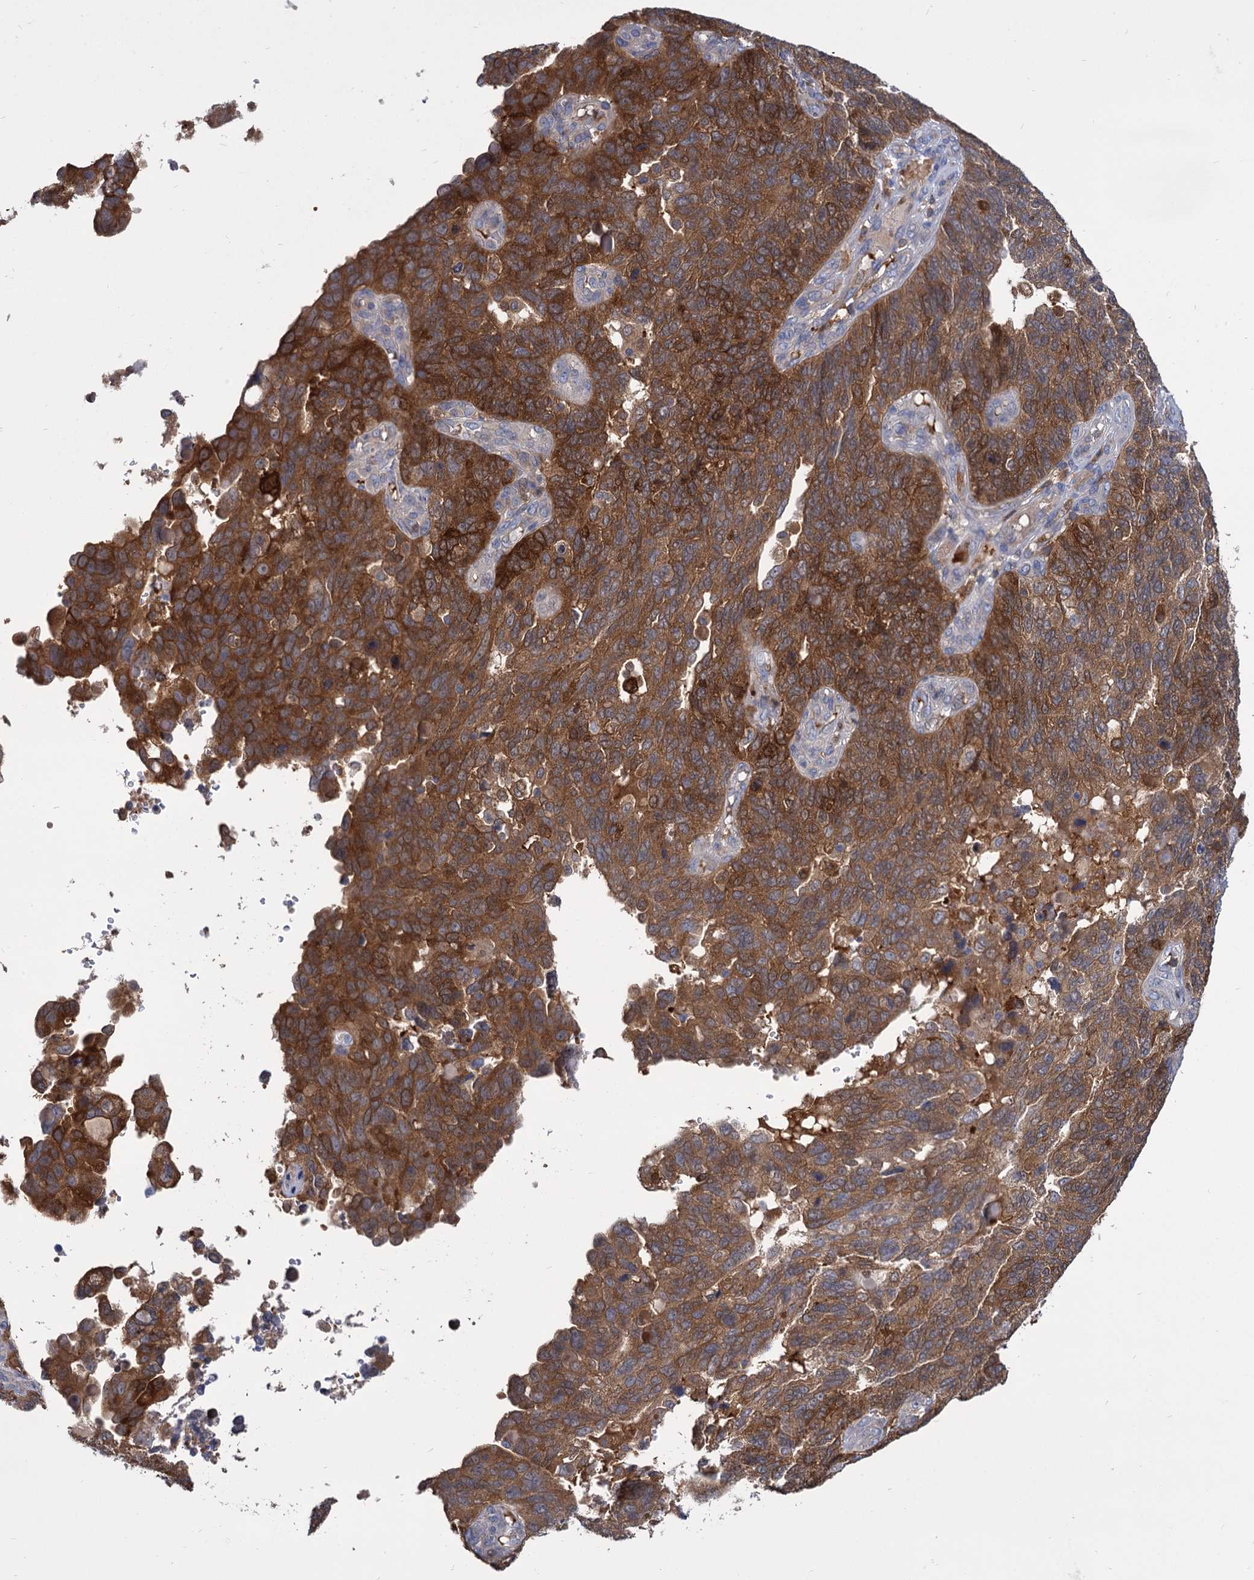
{"staining": {"intensity": "strong", "quantity": ">75%", "location": "cytoplasmic/membranous"}, "tissue": "endometrial cancer", "cell_type": "Tumor cells", "image_type": "cancer", "snomed": [{"axis": "morphology", "description": "Adenocarcinoma, NOS"}, {"axis": "topography", "description": "Endometrium"}], "caption": "Strong cytoplasmic/membranous positivity is seen in about >75% of tumor cells in endometrial cancer (adenocarcinoma).", "gene": "GCLC", "patient": {"sex": "female", "age": 66}}